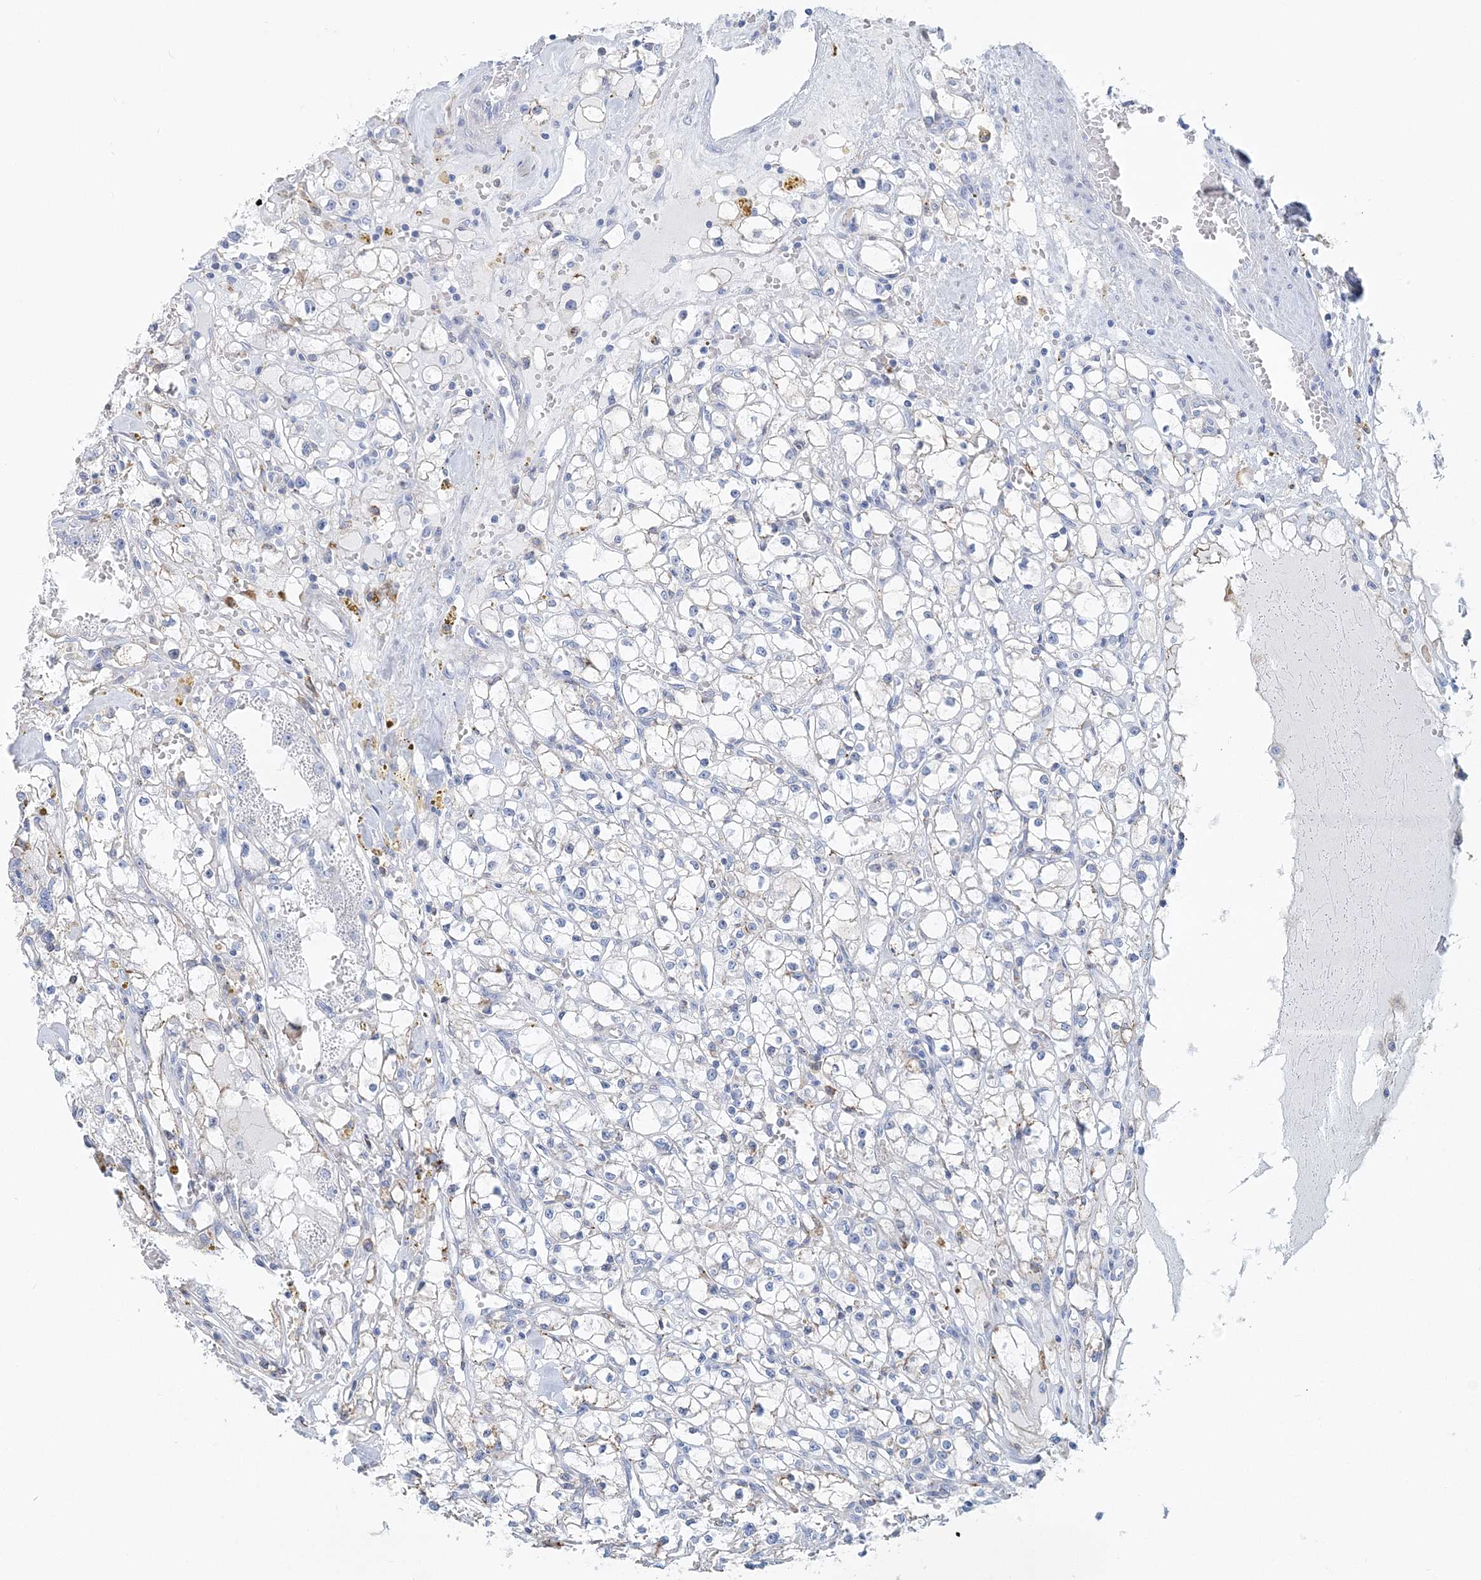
{"staining": {"intensity": "negative", "quantity": "none", "location": "none"}, "tissue": "renal cancer", "cell_type": "Tumor cells", "image_type": "cancer", "snomed": [{"axis": "morphology", "description": "Adenocarcinoma, NOS"}, {"axis": "topography", "description": "Kidney"}], "caption": "Renal cancer (adenocarcinoma) was stained to show a protein in brown. There is no significant staining in tumor cells.", "gene": "NKX6-1", "patient": {"sex": "male", "age": 56}}